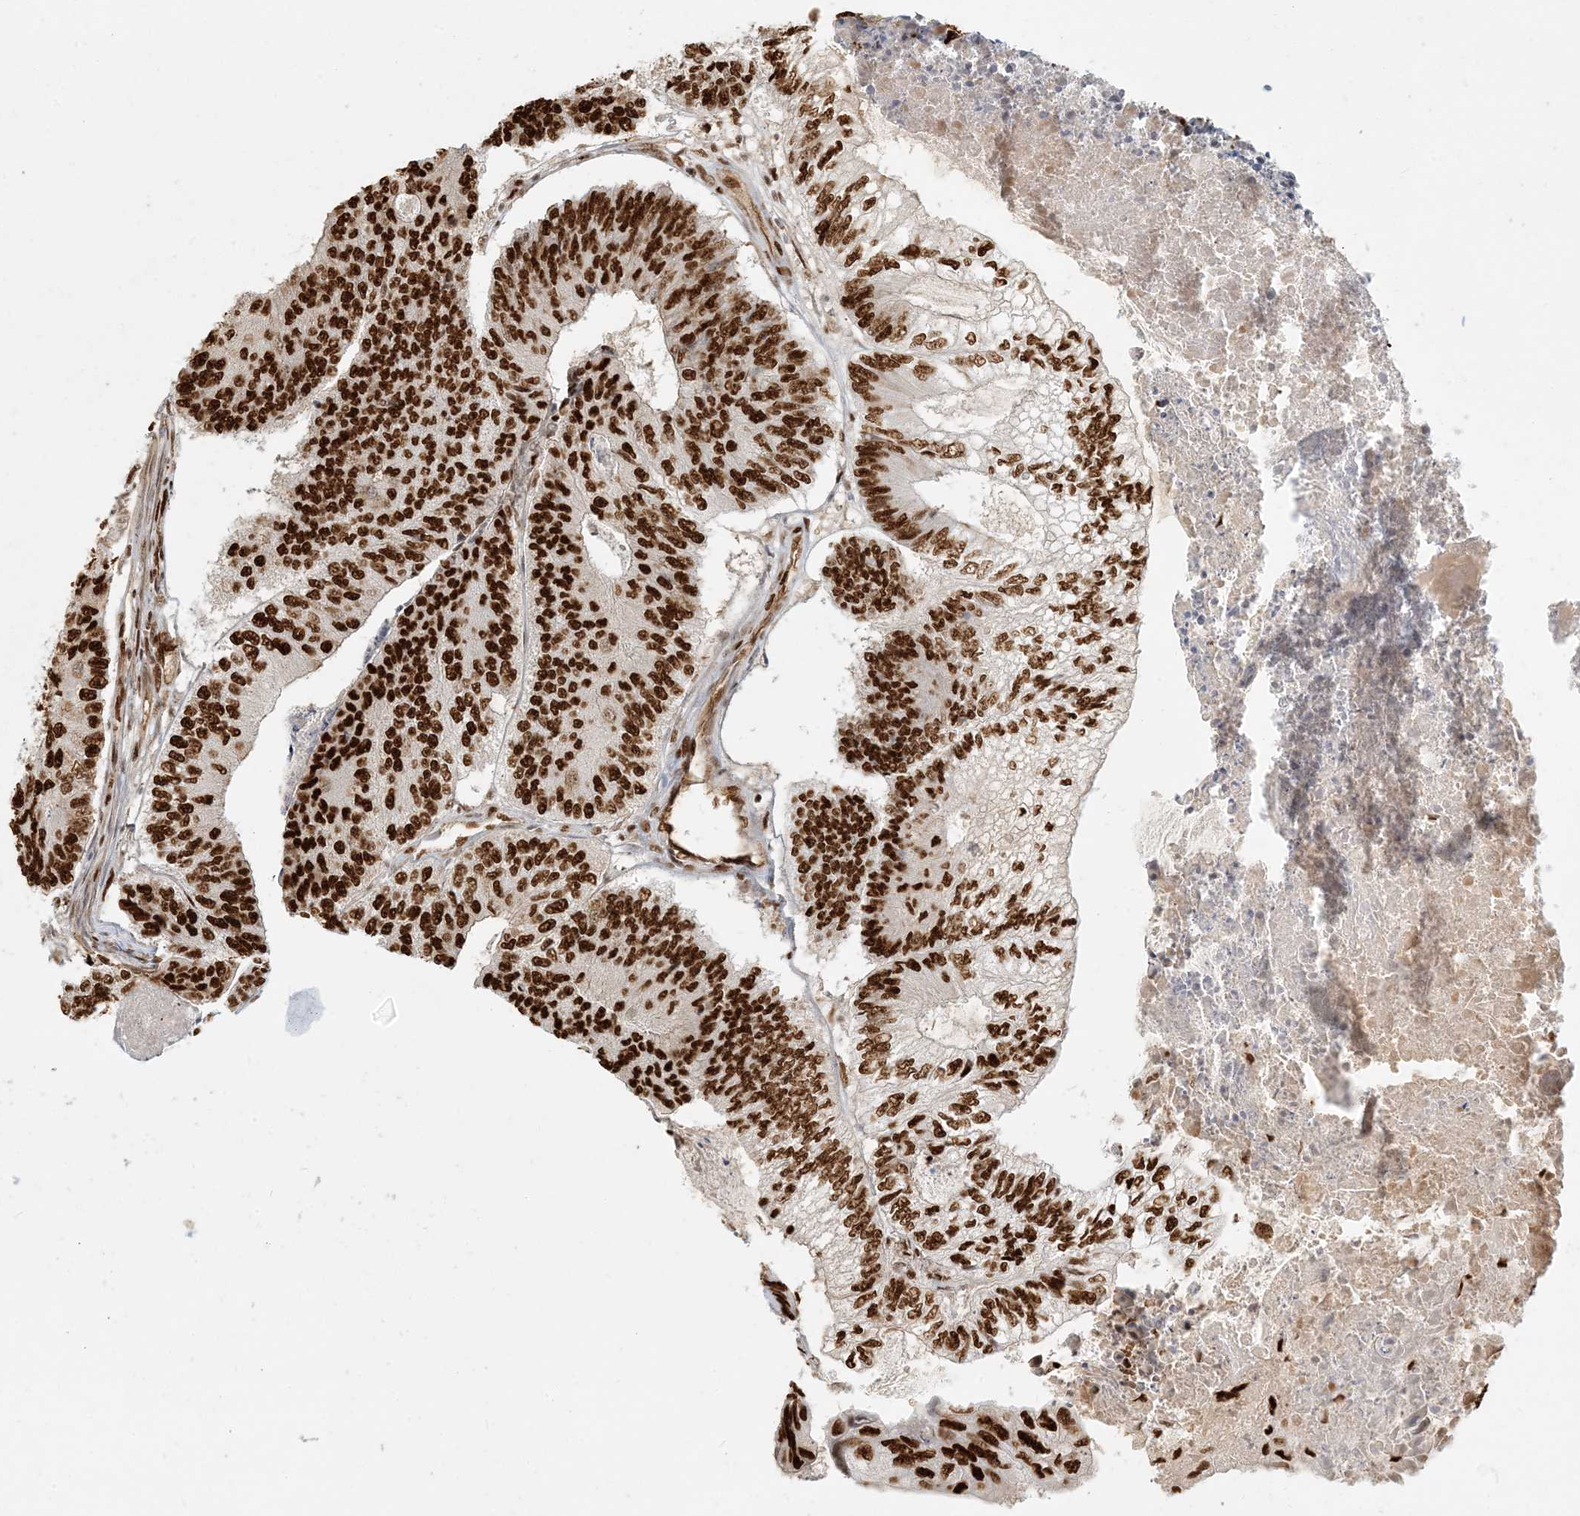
{"staining": {"intensity": "strong", "quantity": ">75%", "location": "nuclear"}, "tissue": "colorectal cancer", "cell_type": "Tumor cells", "image_type": "cancer", "snomed": [{"axis": "morphology", "description": "Adenocarcinoma, NOS"}, {"axis": "topography", "description": "Colon"}], "caption": "Protein expression analysis of human colorectal cancer reveals strong nuclear positivity in about >75% of tumor cells.", "gene": "CKS2", "patient": {"sex": "female", "age": 67}}